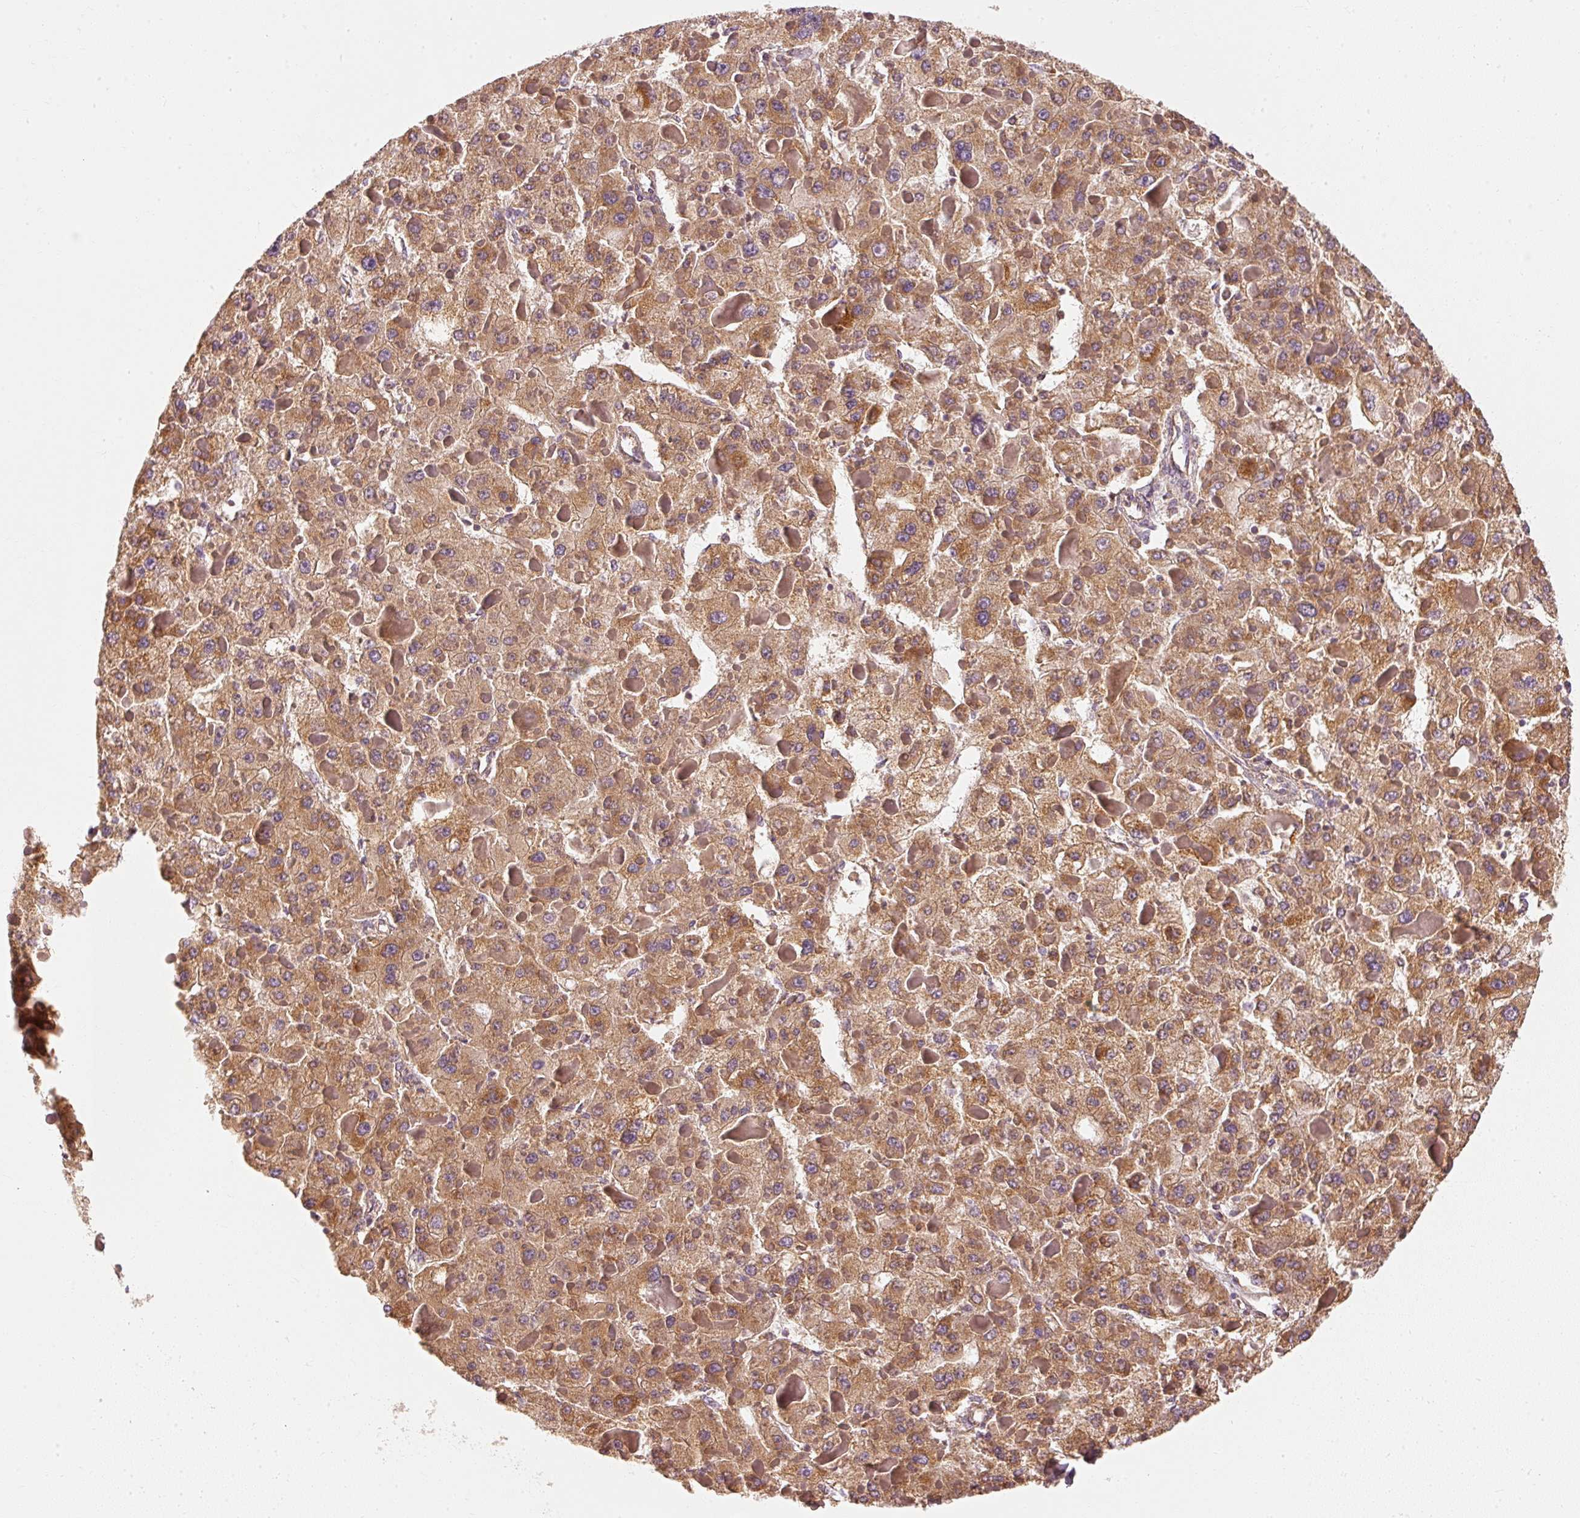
{"staining": {"intensity": "moderate", "quantity": ">75%", "location": "cytoplasmic/membranous"}, "tissue": "liver cancer", "cell_type": "Tumor cells", "image_type": "cancer", "snomed": [{"axis": "morphology", "description": "Carcinoma, Hepatocellular, NOS"}, {"axis": "topography", "description": "Liver"}], "caption": "Human liver cancer stained with a protein marker exhibits moderate staining in tumor cells.", "gene": "TOMM40", "patient": {"sex": "female", "age": 73}}